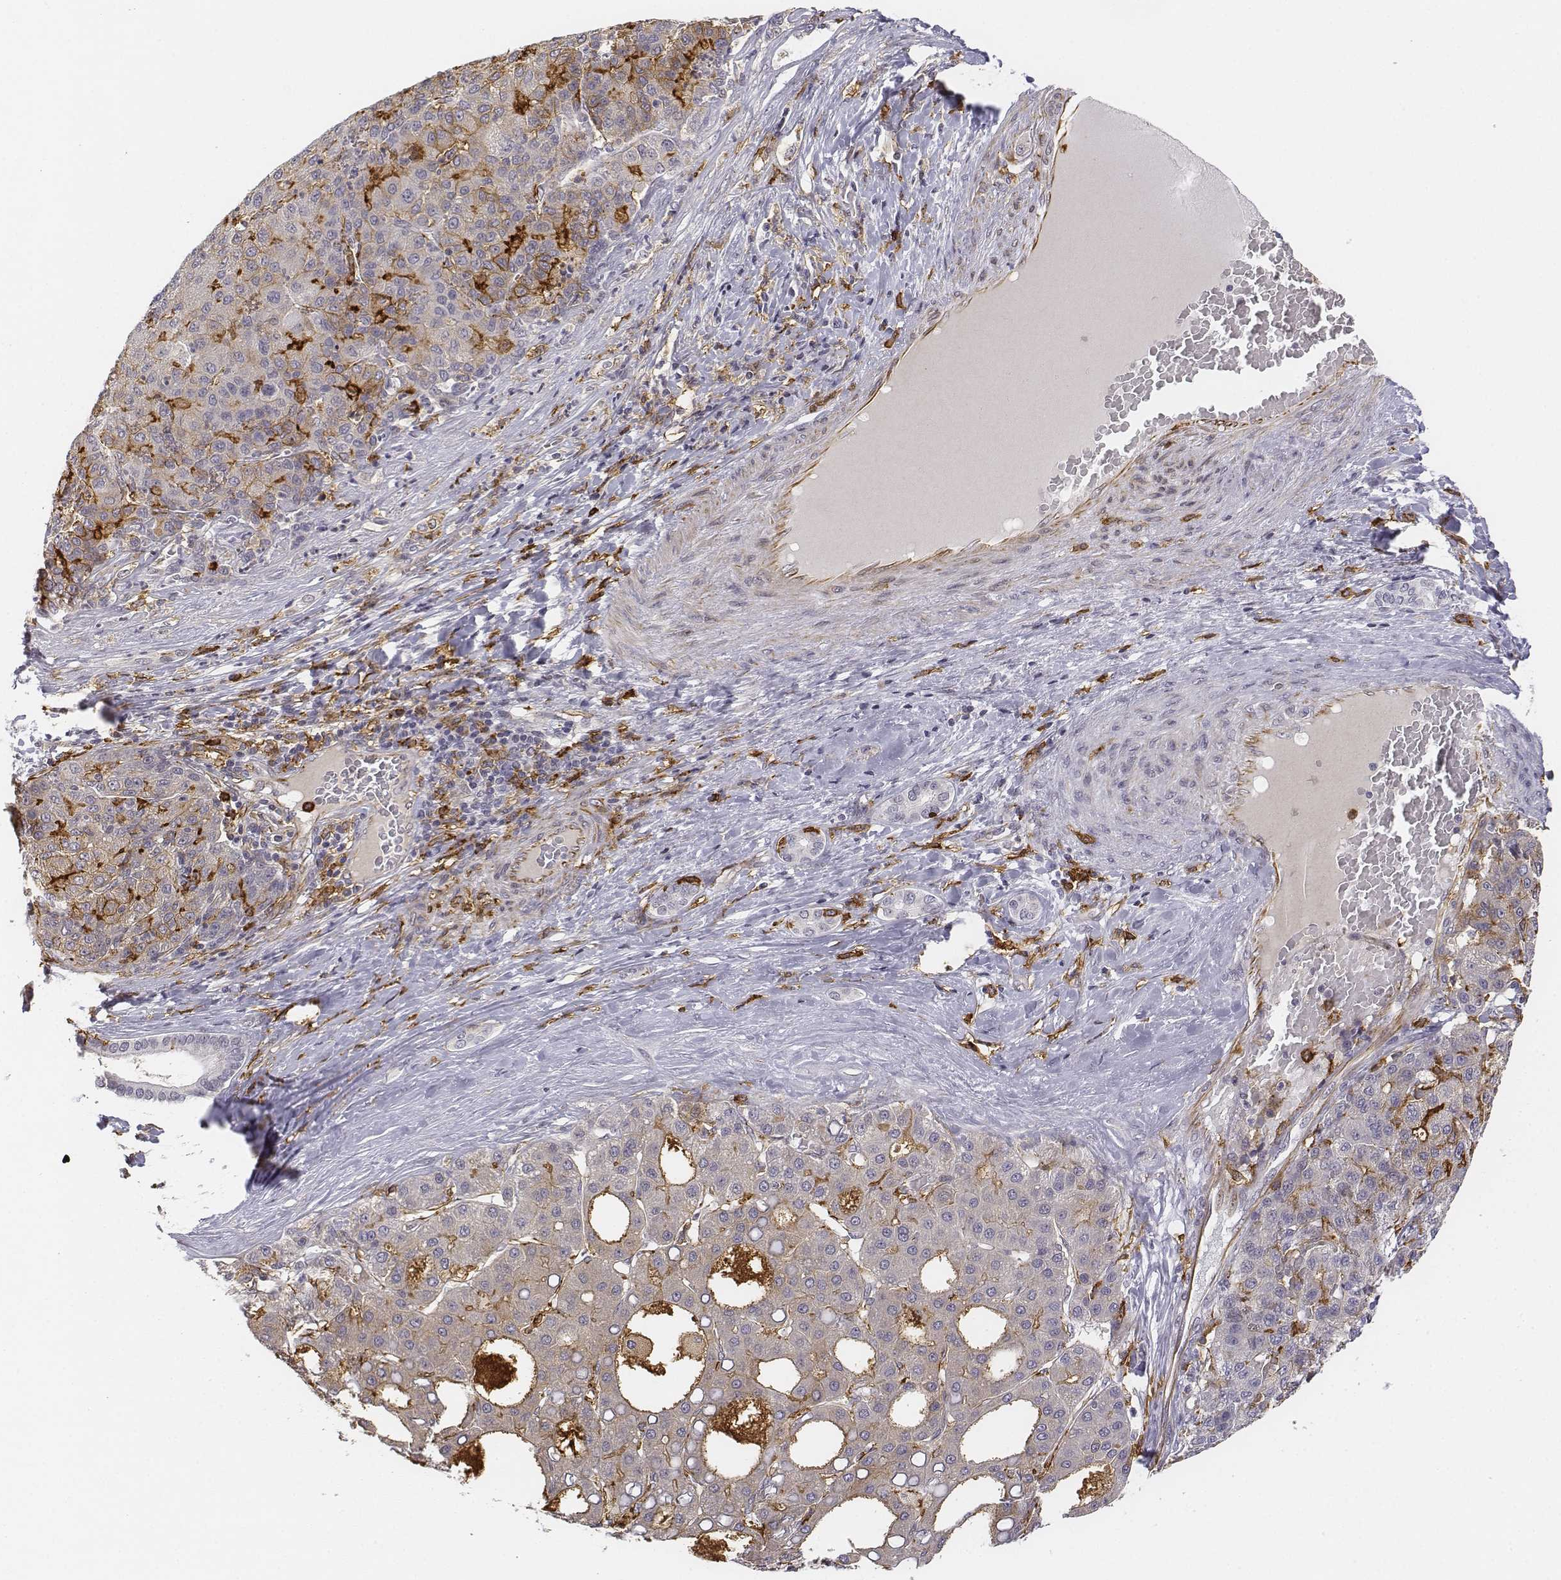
{"staining": {"intensity": "moderate", "quantity": "<25%", "location": "cytoplasmic/membranous"}, "tissue": "liver cancer", "cell_type": "Tumor cells", "image_type": "cancer", "snomed": [{"axis": "morphology", "description": "Carcinoma, Hepatocellular, NOS"}, {"axis": "topography", "description": "Liver"}], "caption": "Tumor cells exhibit moderate cytoplasmic/membranous positivity in about <25% of cells in hepatocellular carcinoma (liver).", "gene": "CD14", "patient": {"sex": "male", "age": 65}}